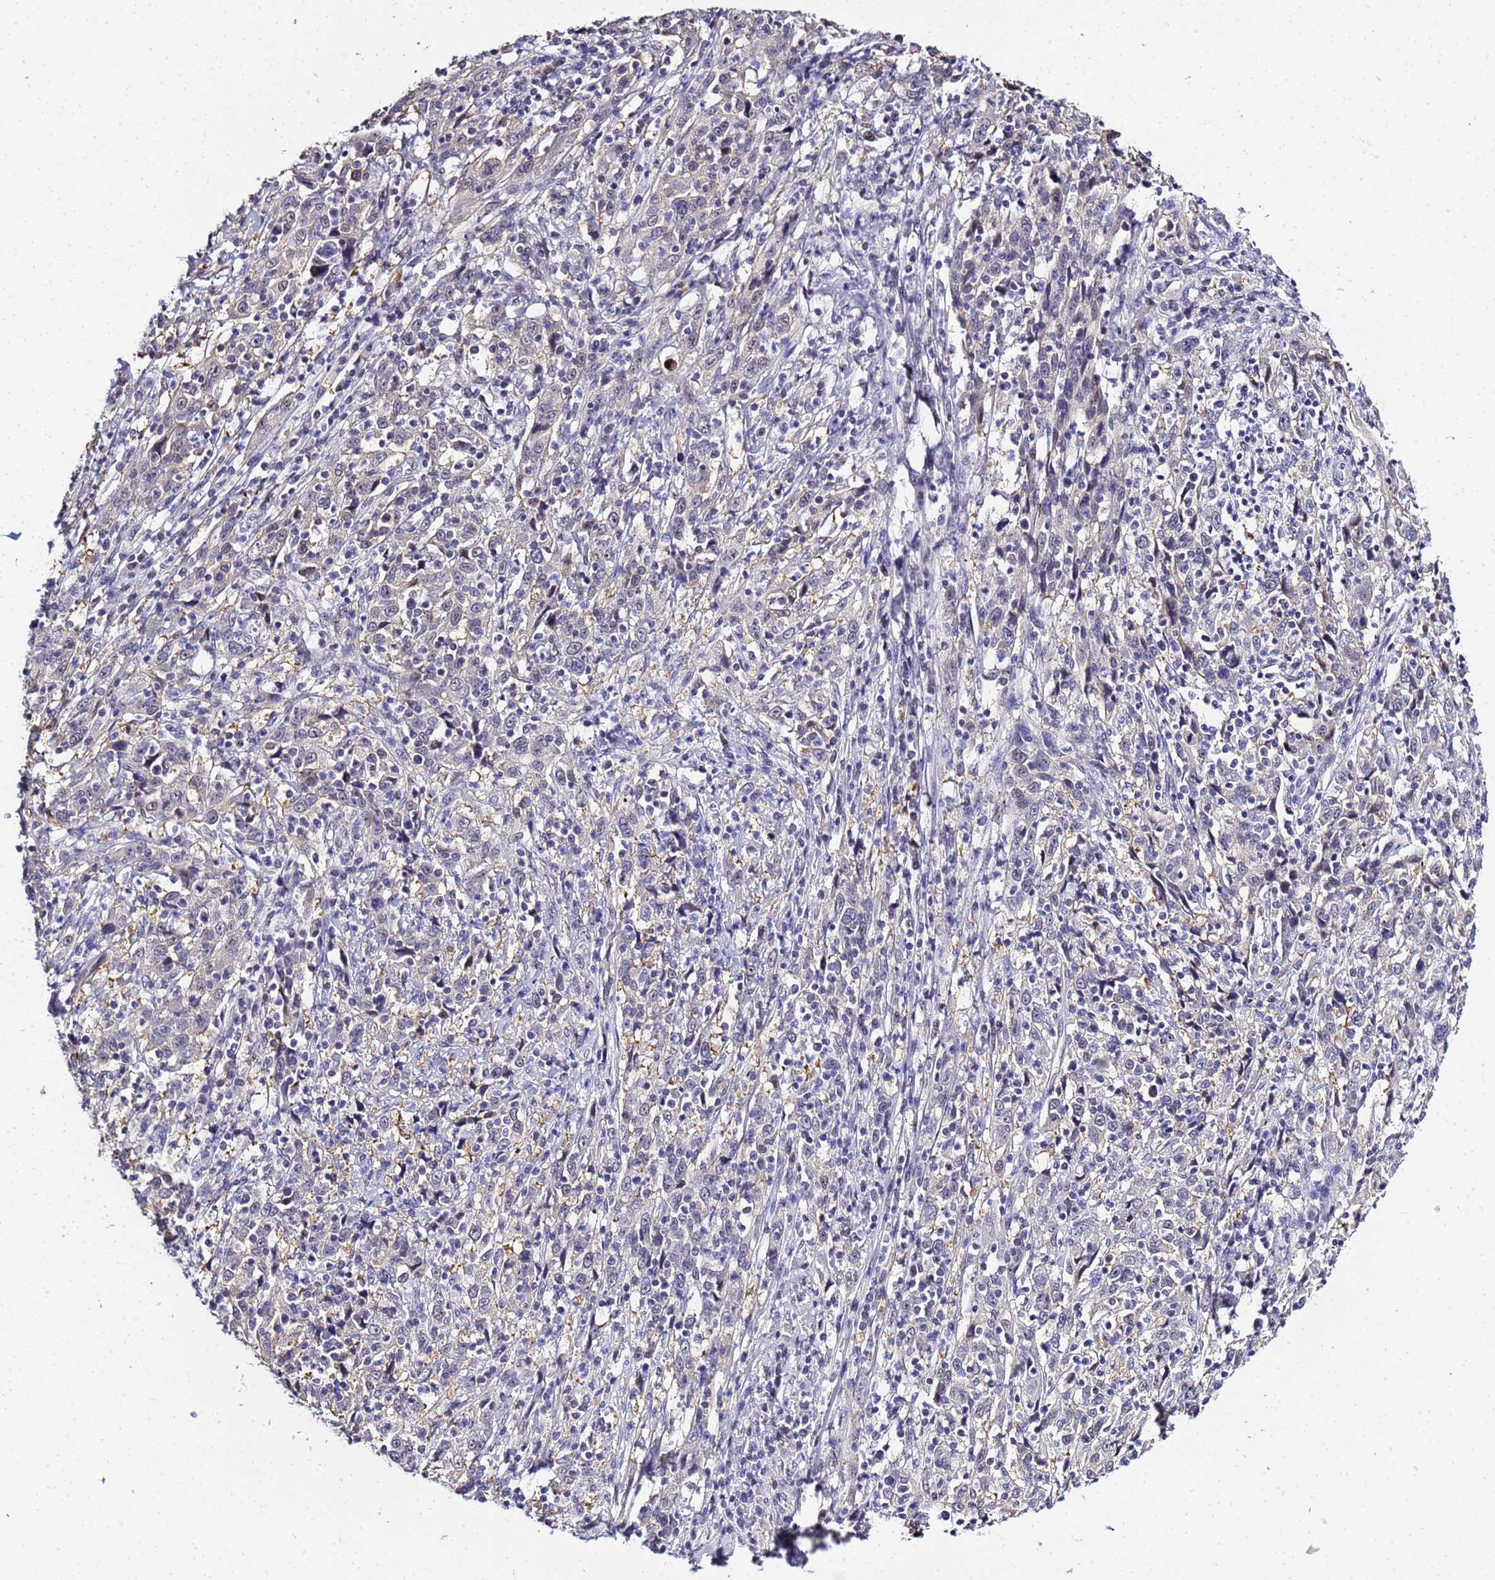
{"staining": {"intensity": "negative", "quantity": "none", "location": "none"}, "tissue": "cervical cancer", "cell_type": "Tumor cells", "image_type": "cancer", "snomed": [{"axis": "morphology", "description": "Squamous cell carcinoma, NOS"}, {"axis": "topography", "description": "Cervix"}], "caption": "Immunohistochemistry of cervical squamous cell carcinoma exhibits no positivity in tumor cells.", "gene": "ACTL6B", "patient": {"sex": "female", "age": 46}}